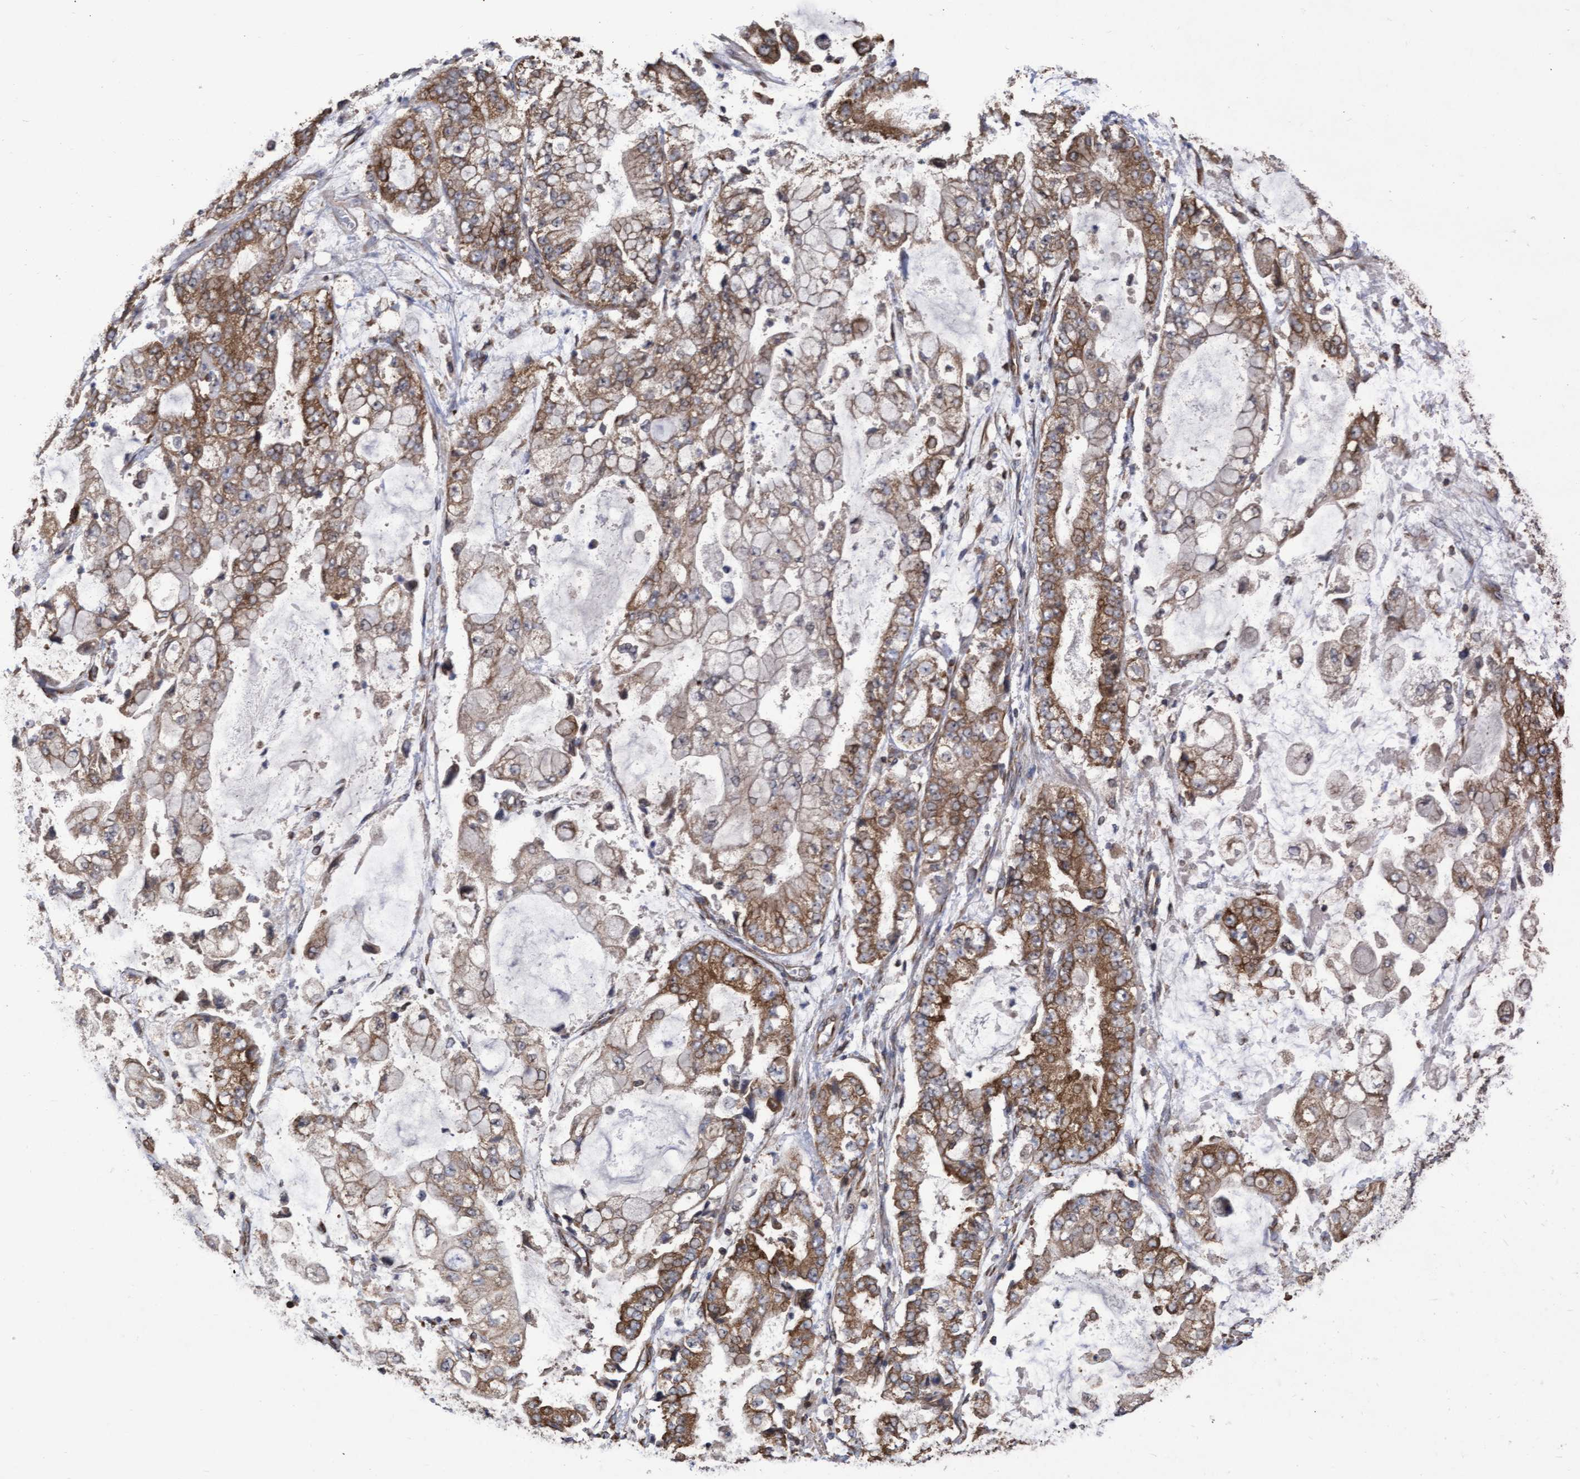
{"staining": {"intensity": "moderate", "quantity": ">75%", "location": "cytoplasmic/membranous"}, "tissue": "stomach cancer", "cell_type": "Tumor cells", "image_type": "cancer", "snomed": [{"axis": "morphology", "description": "Adenocarcinoma, NOS"}, {"axis": "topography", "description": "Stomach"}], "caption": "Immunohistochemistry micrograph of neoplastic tissue: stomach cancer stained using immunohistochemistry displays medium levels of moderate protein expression localized specifically in the cytoplasmic/membranous of tumor cells, appearing as a cytoplasmic/membranous brown color.", "gene": "ABCF2", "patient": {"sex": "male", "age": 76}}